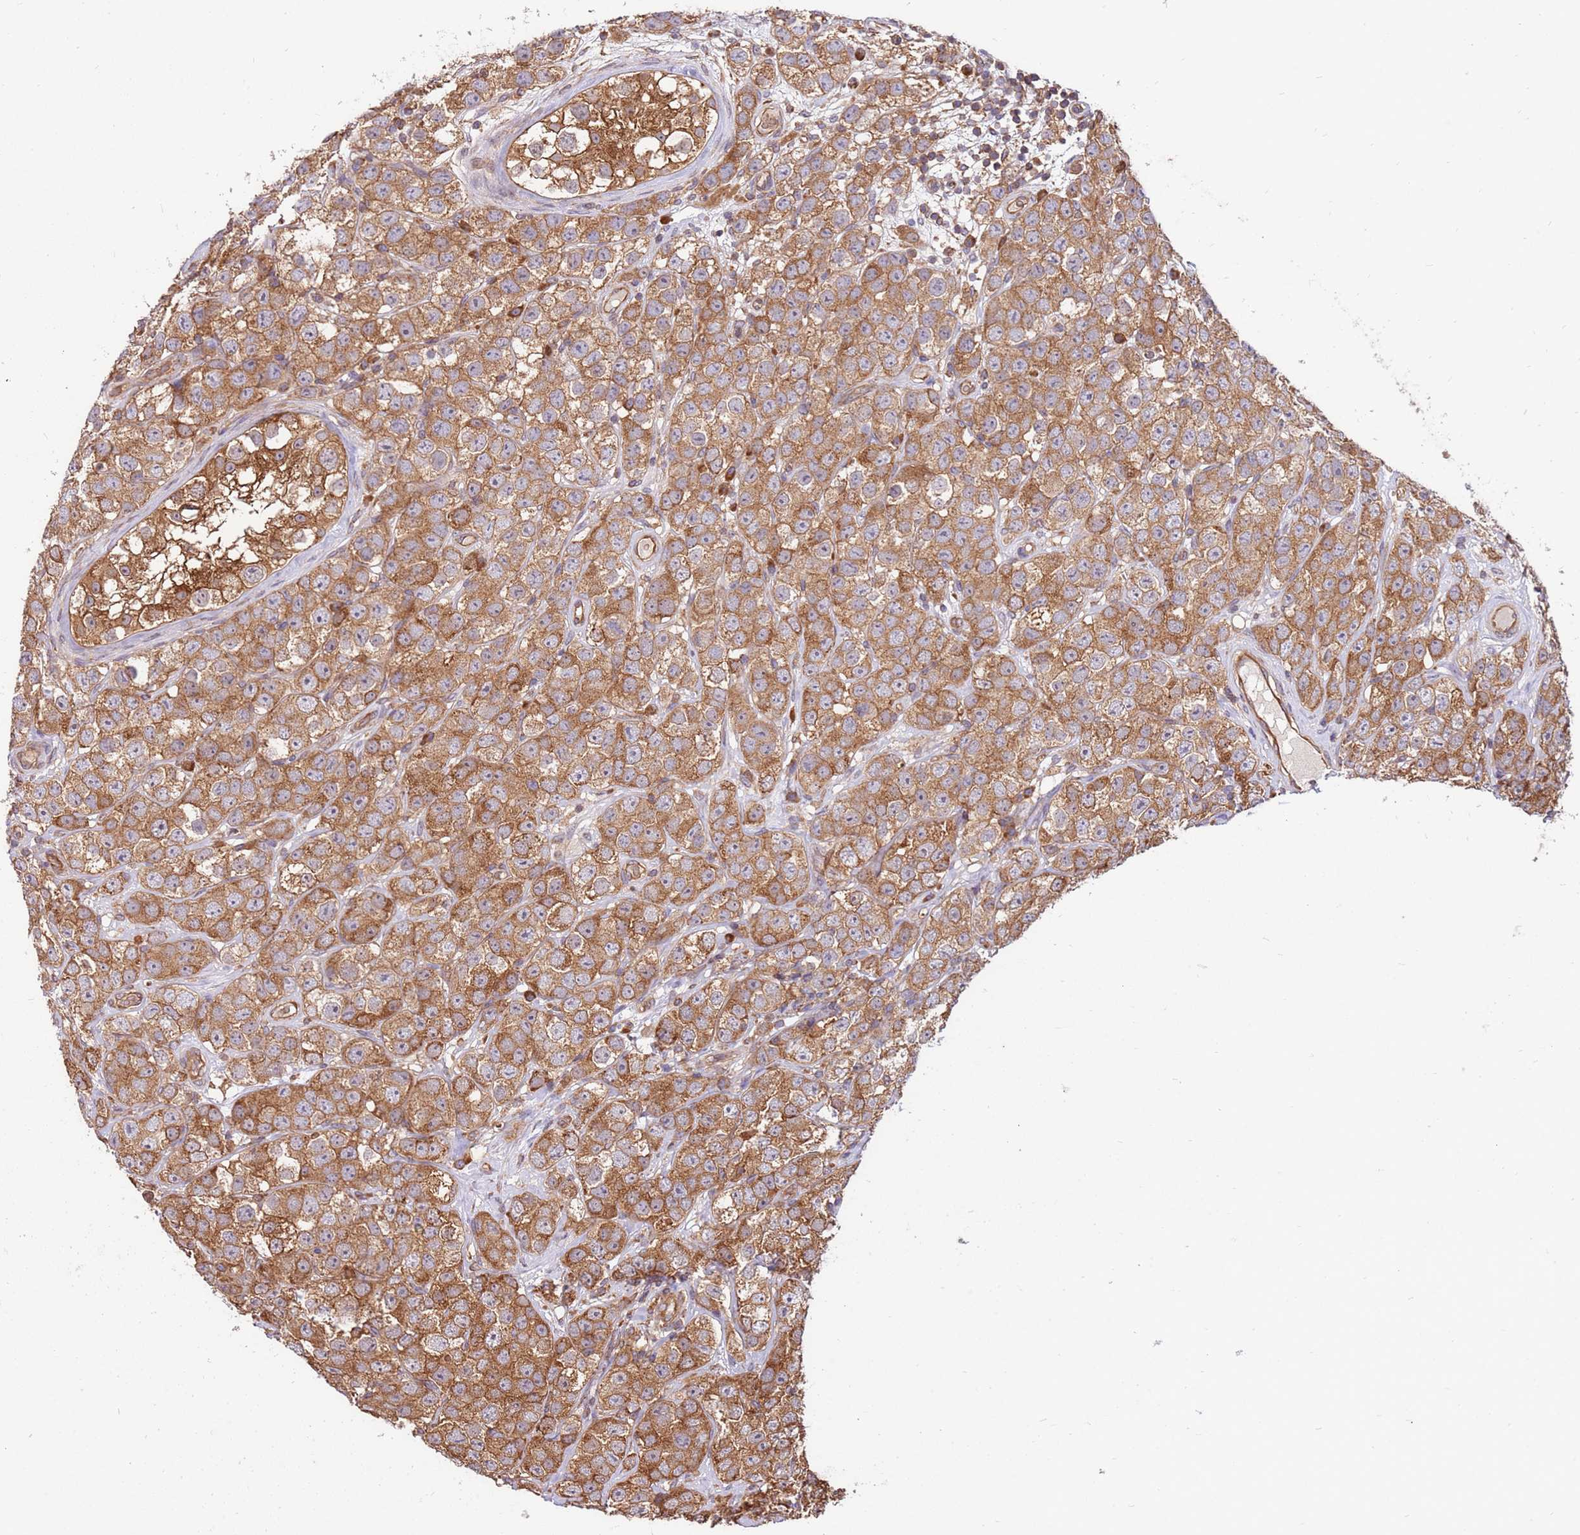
{"staining": {"intensity": "moderate", "quantity": ">75%", "location": "cytoplasmic/membranous"}, "tissue": "testis cancer", "cell_type": "Tumor cells", "image_type": "cancer", "snomed": [{"axis": "morphology", "description": "Seminoma, NOS"}, {"axis": "topography", "description": "Testis"}], "caption": "Immunohistochemistry (IHC) (DAB) staining of human testis seminoma exhibits moderate cytoplasmic/membranous protein staining in approximately >75% of tumor cells.", "gene": "SLC44A5", "patient": {"sex": "male", "age": 28}}